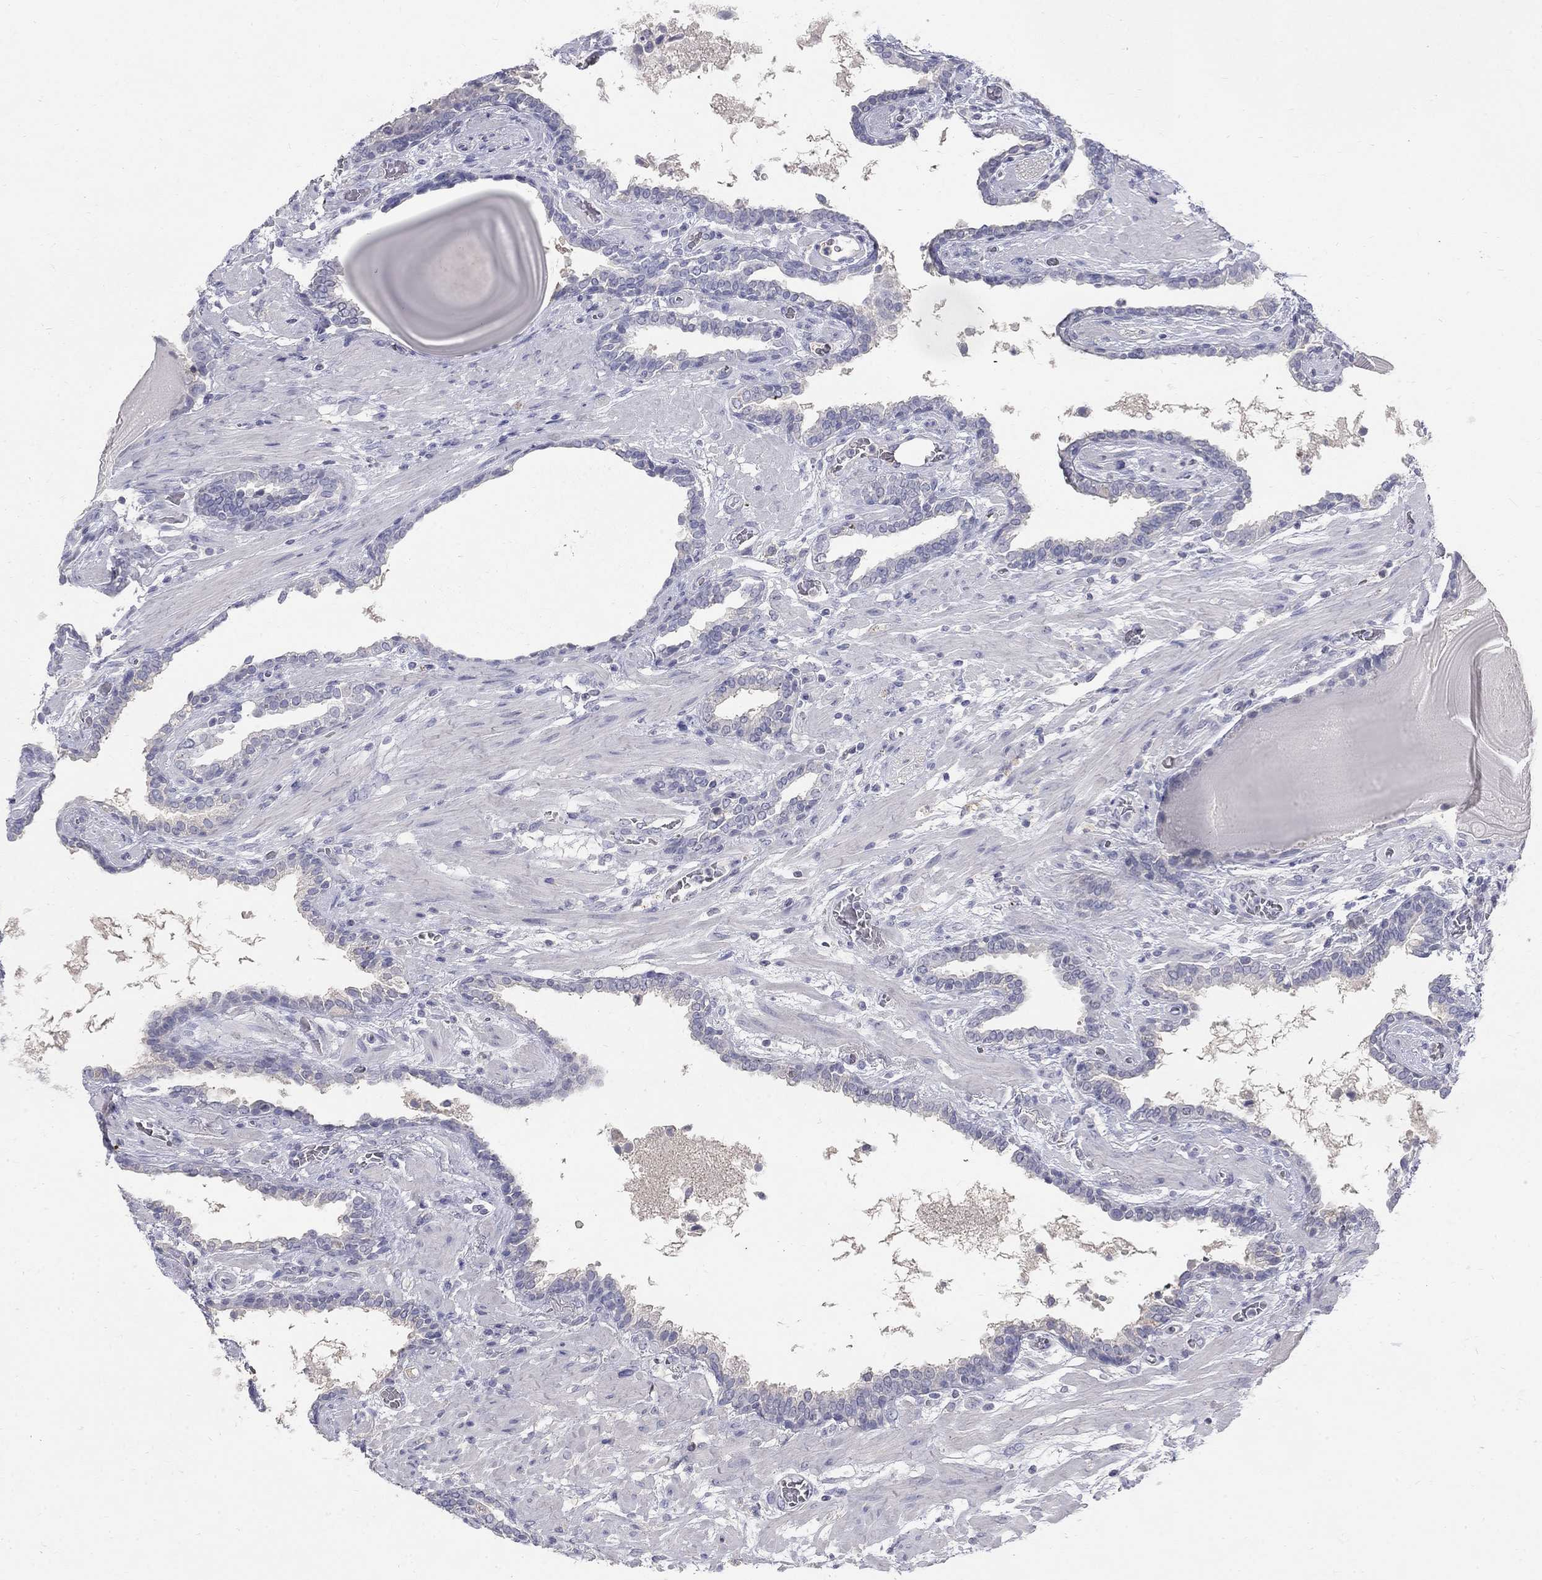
{"staining": {"intensity": "negative", "quantity": "none", "location": "none"}, "tissue": "prostate cancer", "cell_type": "Tumor cells", "image_type": "cancer", "snomed": [{"axis": "morphology", "description": "Adenocarcinoma, Low grade"}, {"axis": "topography", "description": "Prostate"}], "caption": "Tumor cells are negative for brown protein staining in prostate cancer.", "gene": "PTH1R", "patient": {"sex": "male", "age": 69}}